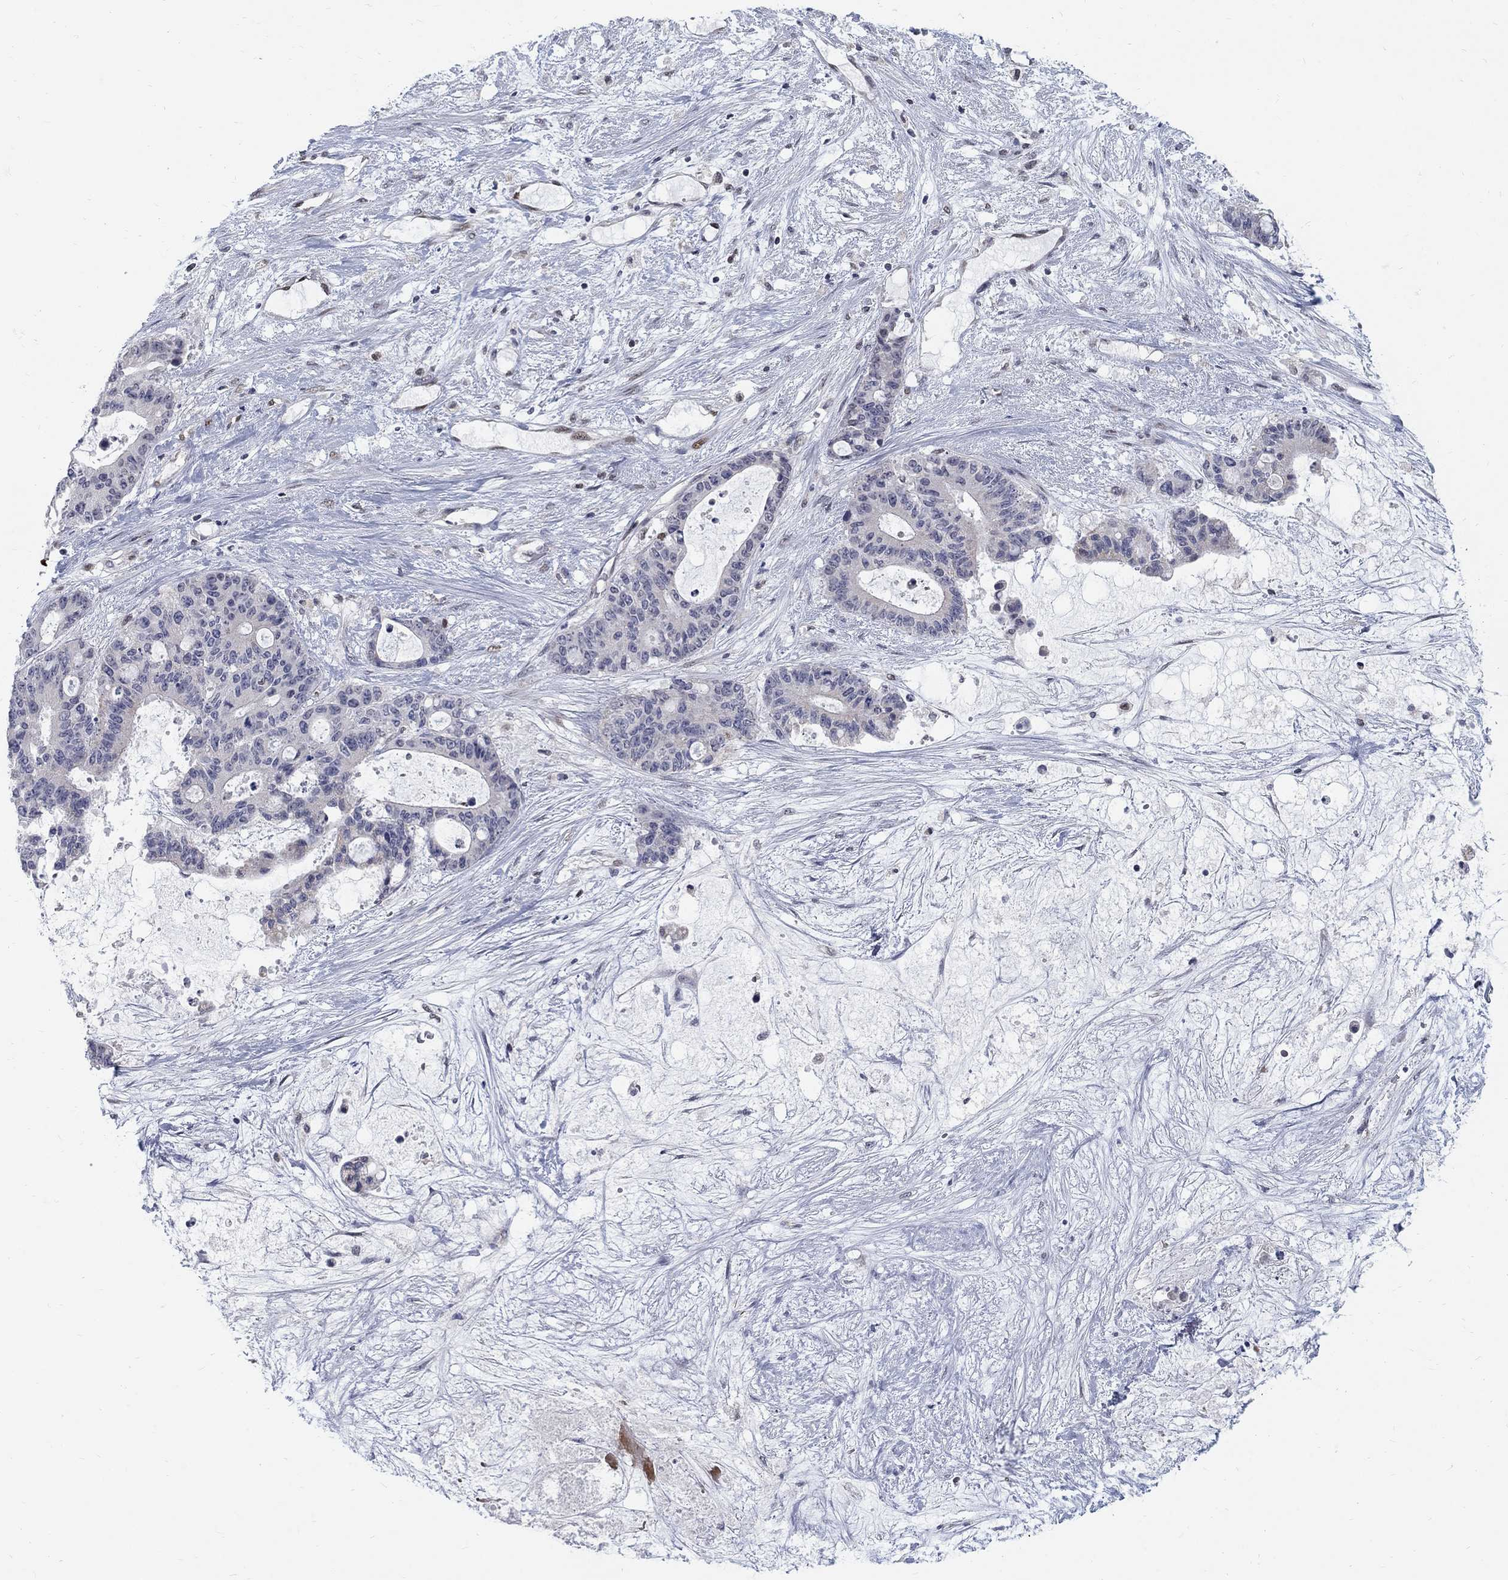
{"staining": {"intensity": "negative", "quantity": "none", "location": "none"}, "tissue": "liver cancer", "cell_type": "Tumor cells", "image_type": "cancer", "snomed": [{"axis": "morphology", "description": "Normal tissue, NOS"}, {"axis": "morphology", "description": "Cholangiocarcinoma"}, {"axis": "topography", "description": "Liver"}, {"axis": "topography", "description": "Peripheral nerve tissue"}], "caption": "Immunohistochemistry (IHC) histopathology image of human liver cancer stained for a protein (brown), which shows no staining in tumor cells.", "gene": "GCFC2", "patient": {"sex": "female", "age": 73}}